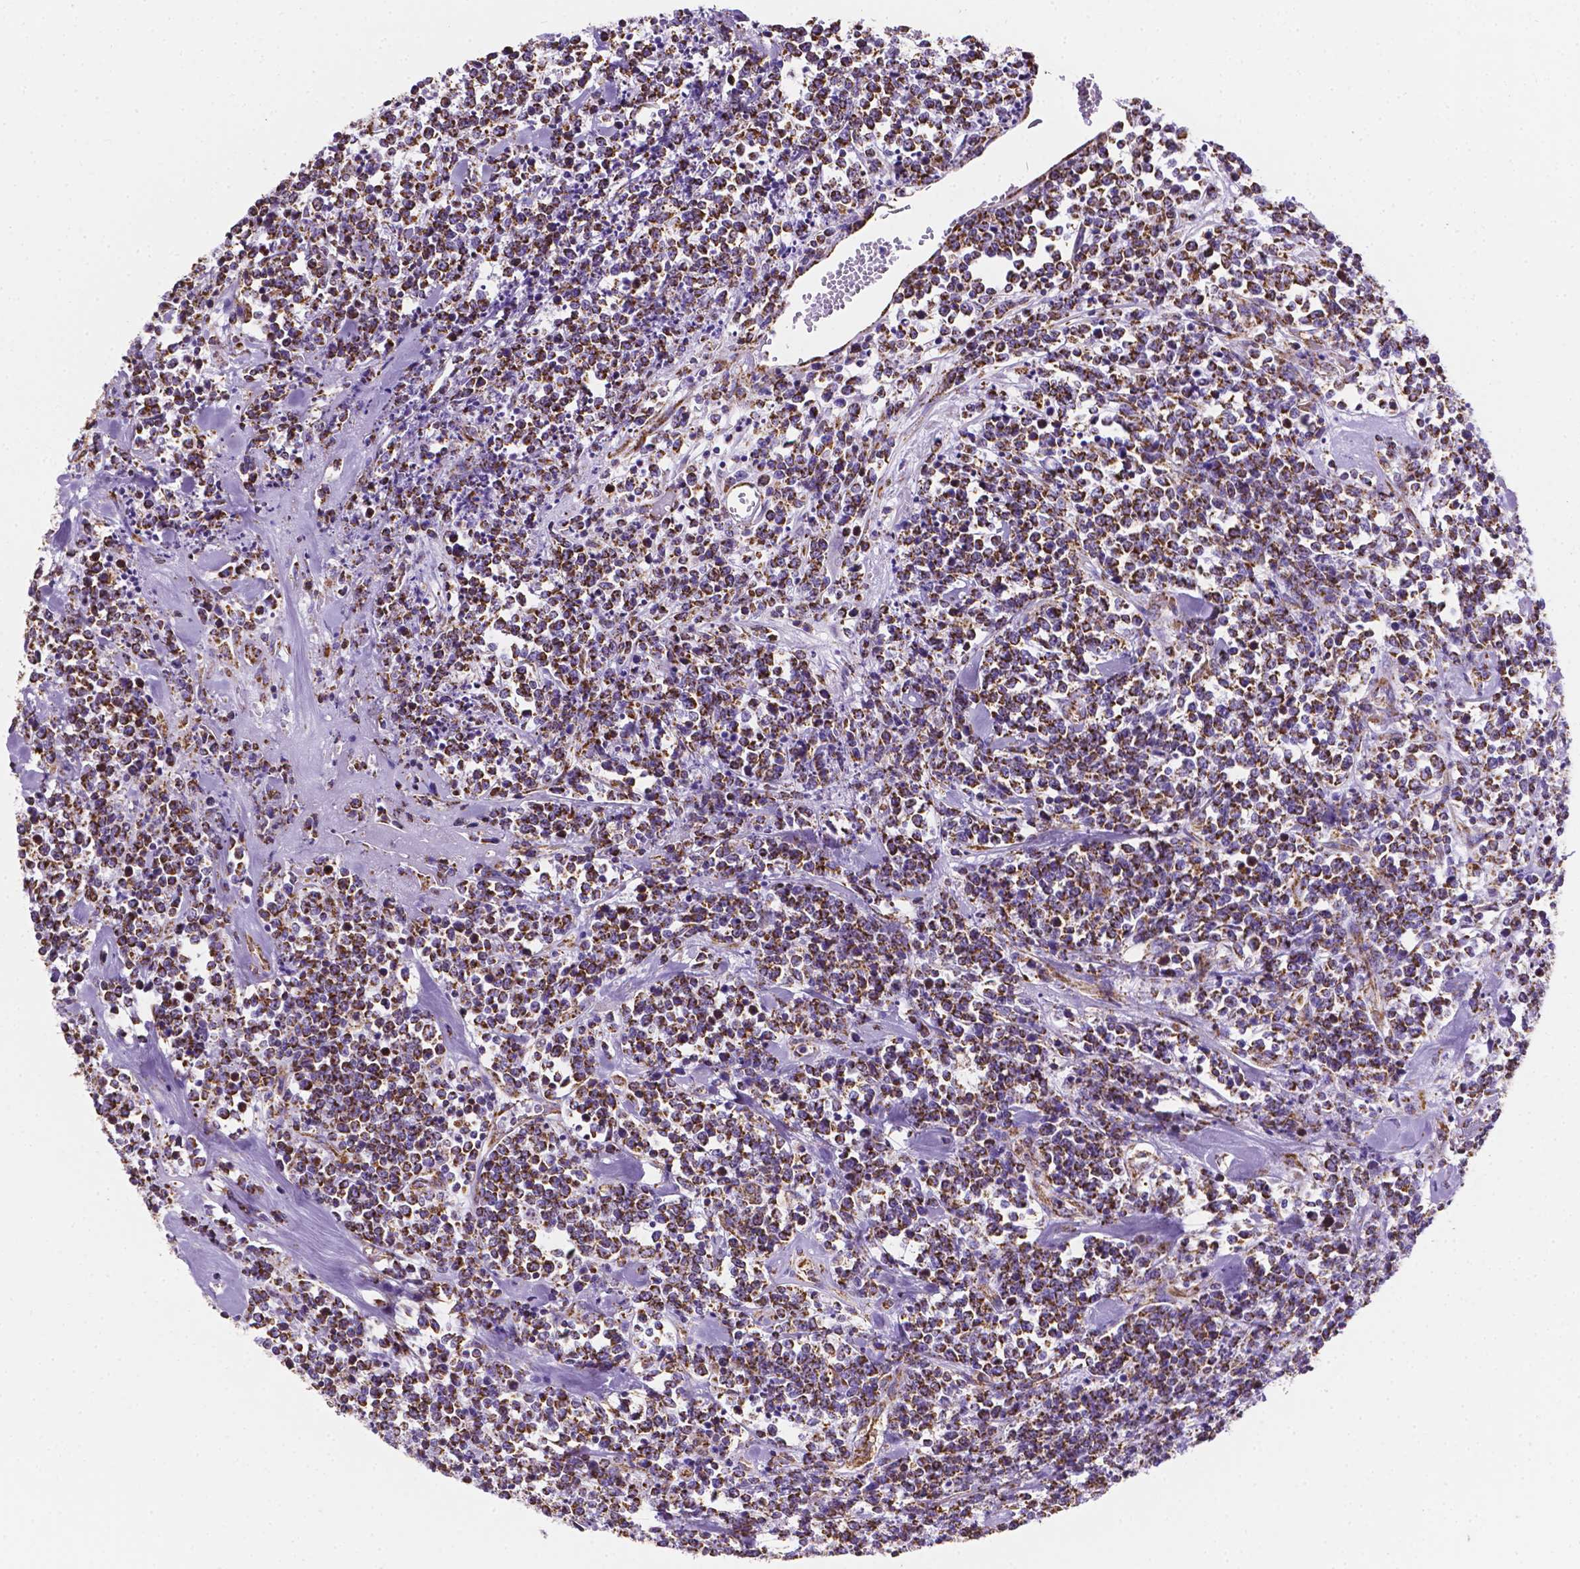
{"staining": {"intensity": "strong", "quantity": "25%-75%", "location": "cytoplasmic/membranous"}, "tissue": "lymphoma", "cell_type": "Tumor cells", "image_type": "cancer", "snomed": [{"axis": "morphology", "description": "Malignant lymphoma, non-Hodgkin's type, High grade"}, {"axis": "topography", "description": "Colon"}], "caption": "Lymphoma stained with DAB (3,3'-diaminobenzidine) immunohistochemistry shows high levels of strong cytoplasmic/membranous expression in about 25%-75% of tumor cells. Using DAB (brown) and hematoxylin (blue) stains, captured at high magnification using brightfield microscopy.", "gene": "RMDN3", "patient": {"sex": "male", "age": 82}}